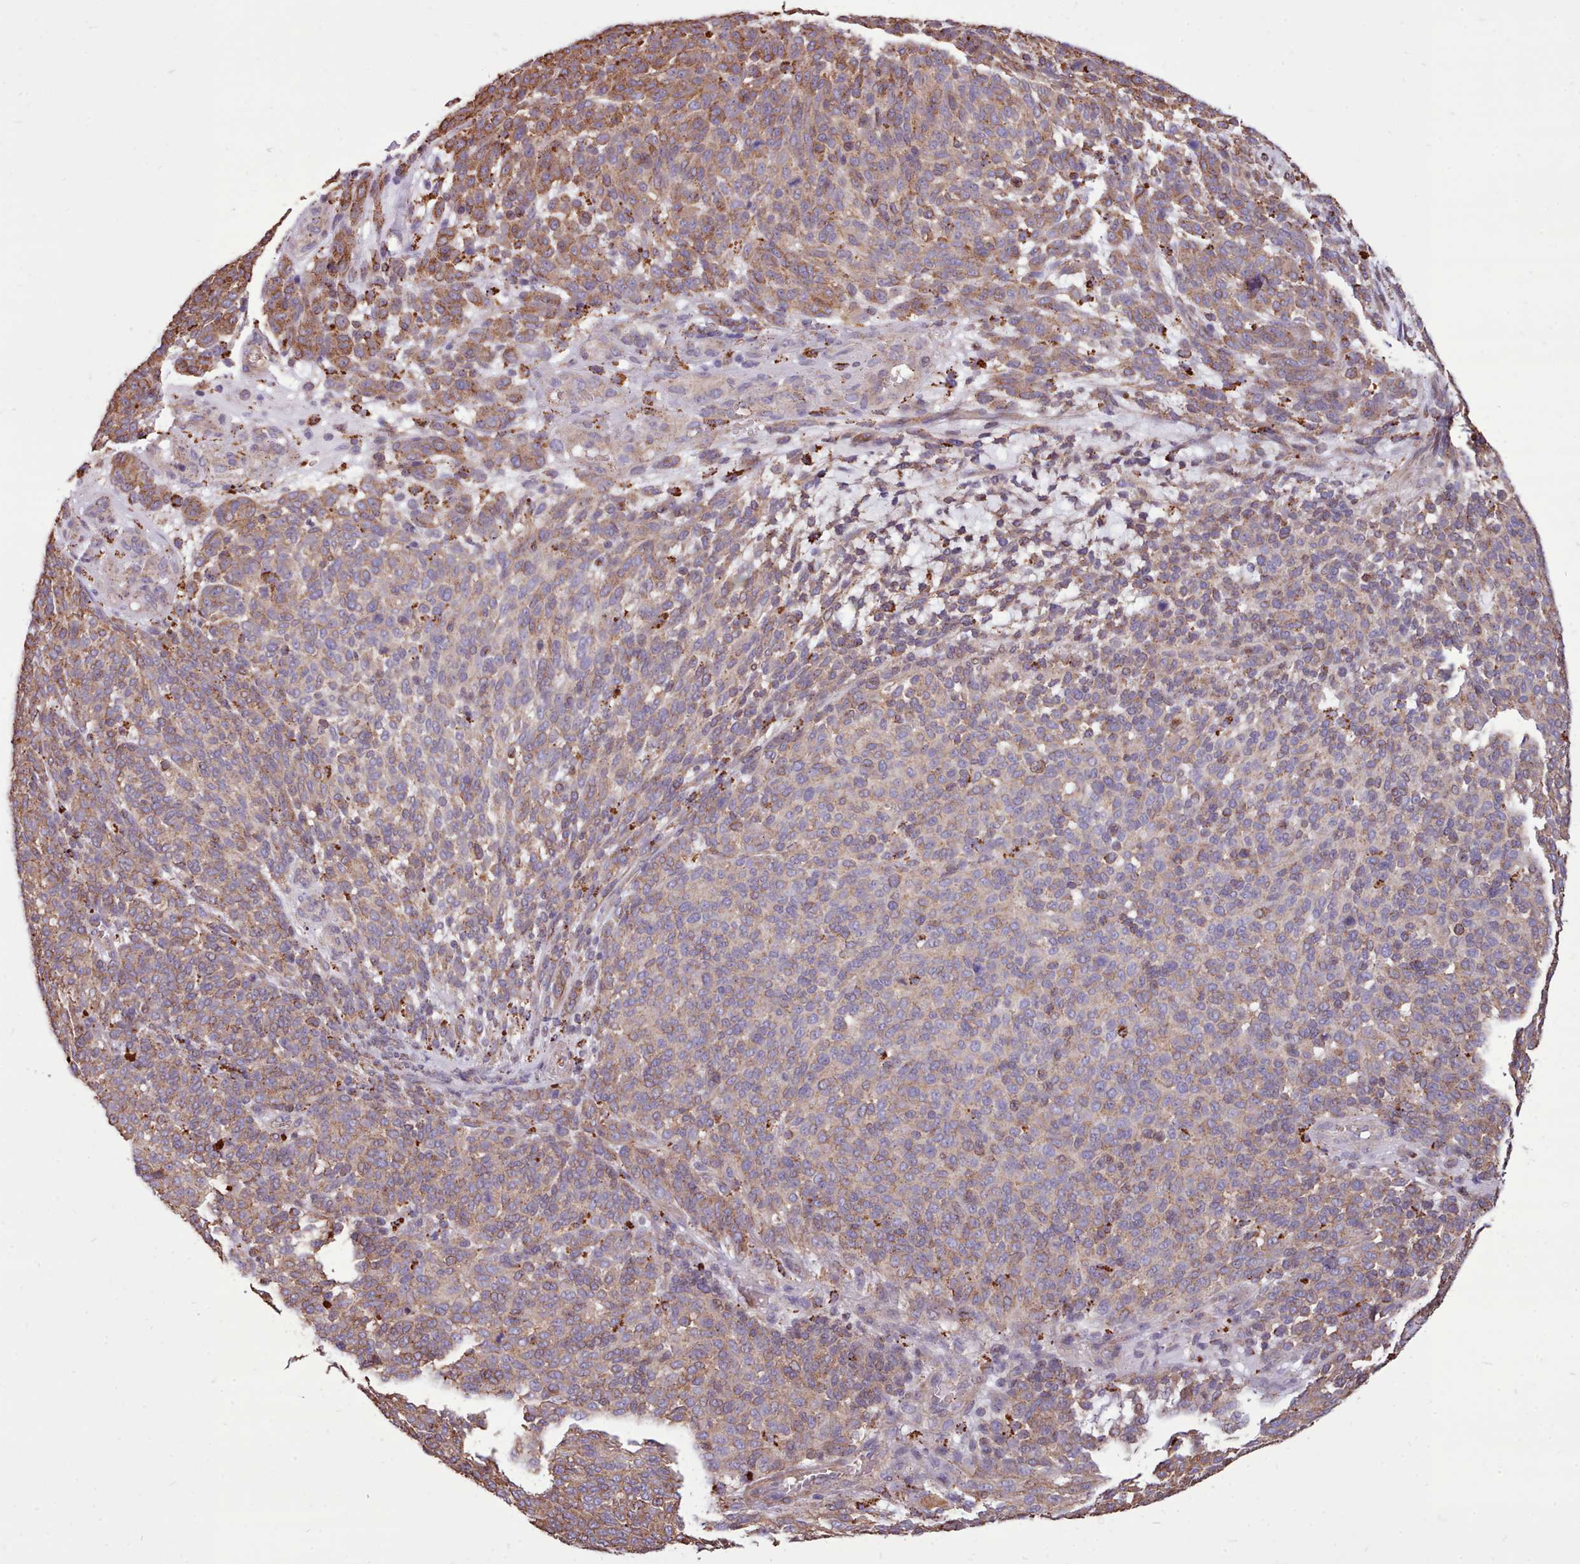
{"staining": {"intensity": "weak", "quantity": ">75%", "location": "cytoplasmic/membranous"}, "tissue": "melanoma", "cell_type": "Tumor cells", "image_type": "cancer", "snomed": [{"axis": "morphology", "description": "Malignant melanoma, NOS"}, {"axis": "topography", "description": "Skin"}], "caption": "Human malignant melanoma stained with a brown dye shows weak cytoplasmic/membranous positive staining in approximately >75% of tumor cells.", "gene": "PACSIN3", "patient": {"sex": "male", "age": 49}}